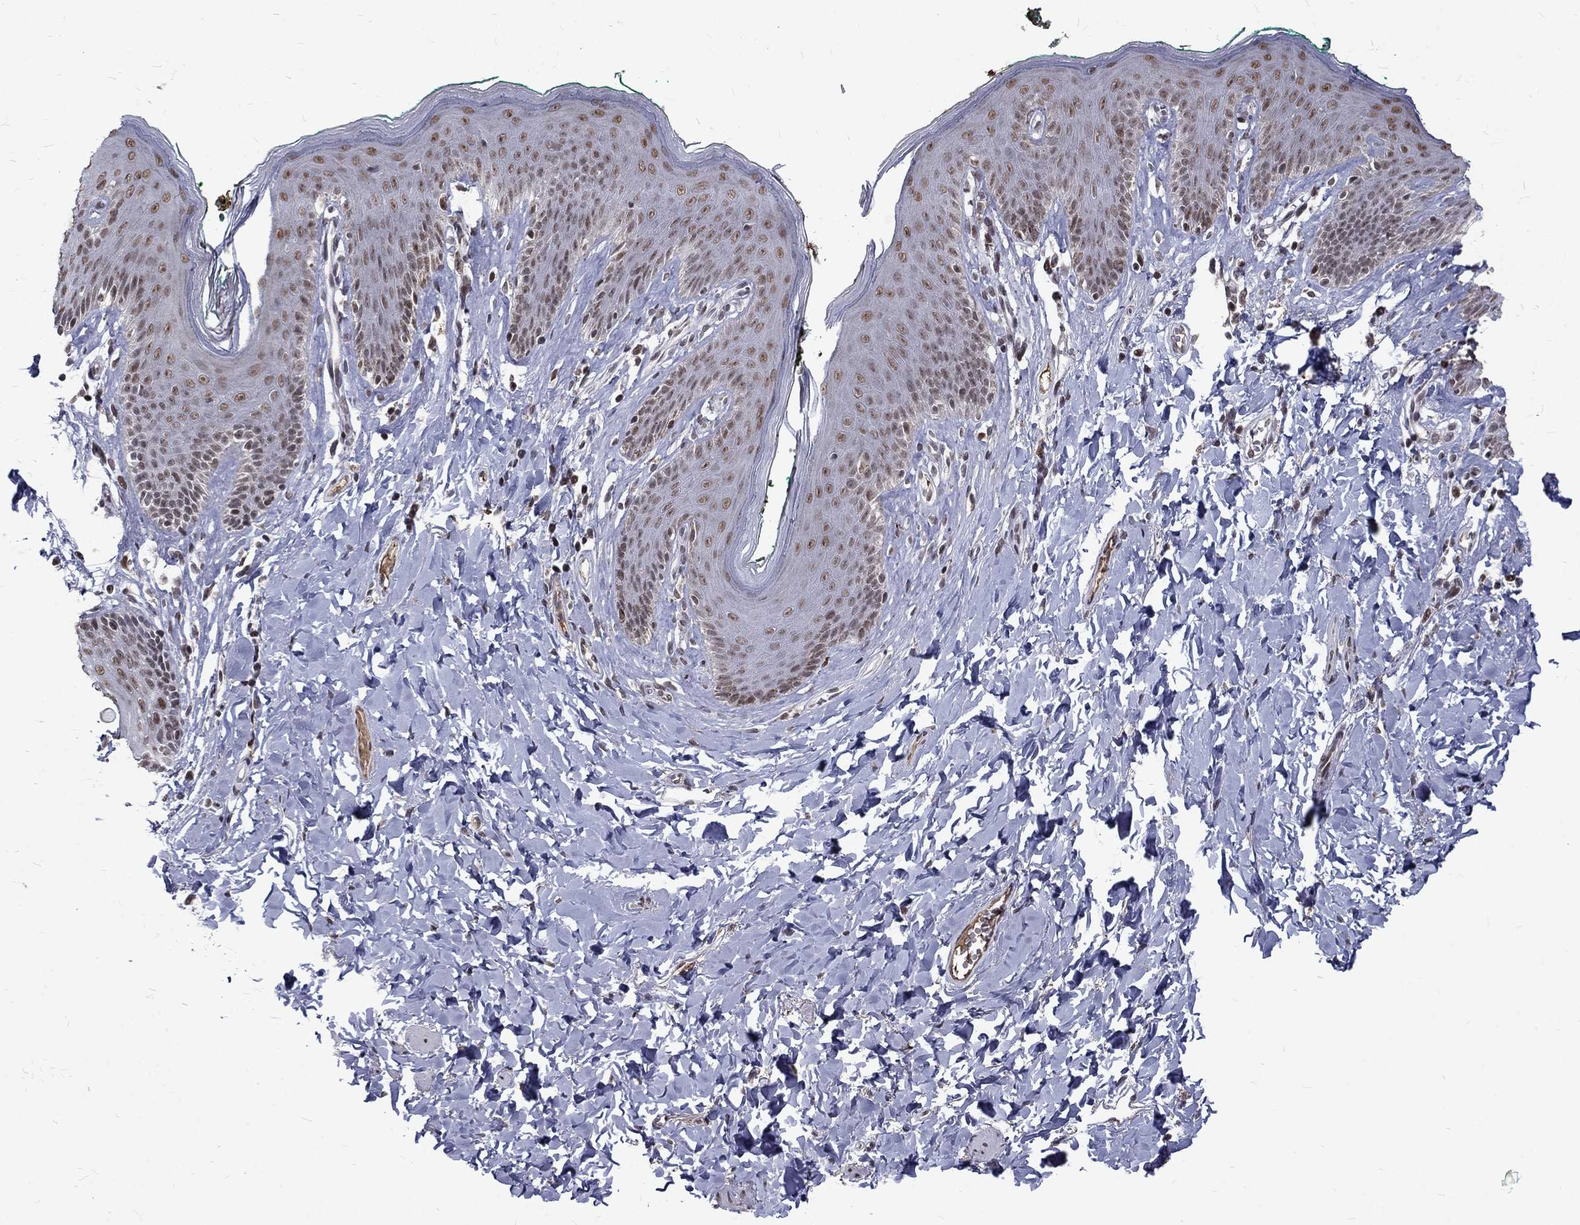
{"staining": {"intensity": "strong", "quantity": "<25%", "location": "nuclear"}, "tissue": "skin", "cell_type": "Epidermal cells", "image_type": "normal", "snomed": [{"axis": "morphology", "description": "Normal tissue, NOS"}, {"axis": "topography", "description": "Vulva"}], "caption": "Immunohistochemical staining of normal skin shows medium levels of strong nuclear expression in about <25% of epidermal cells.", "gene": "TCEAL1", "patient": {"sex": "female", "age": 66}}